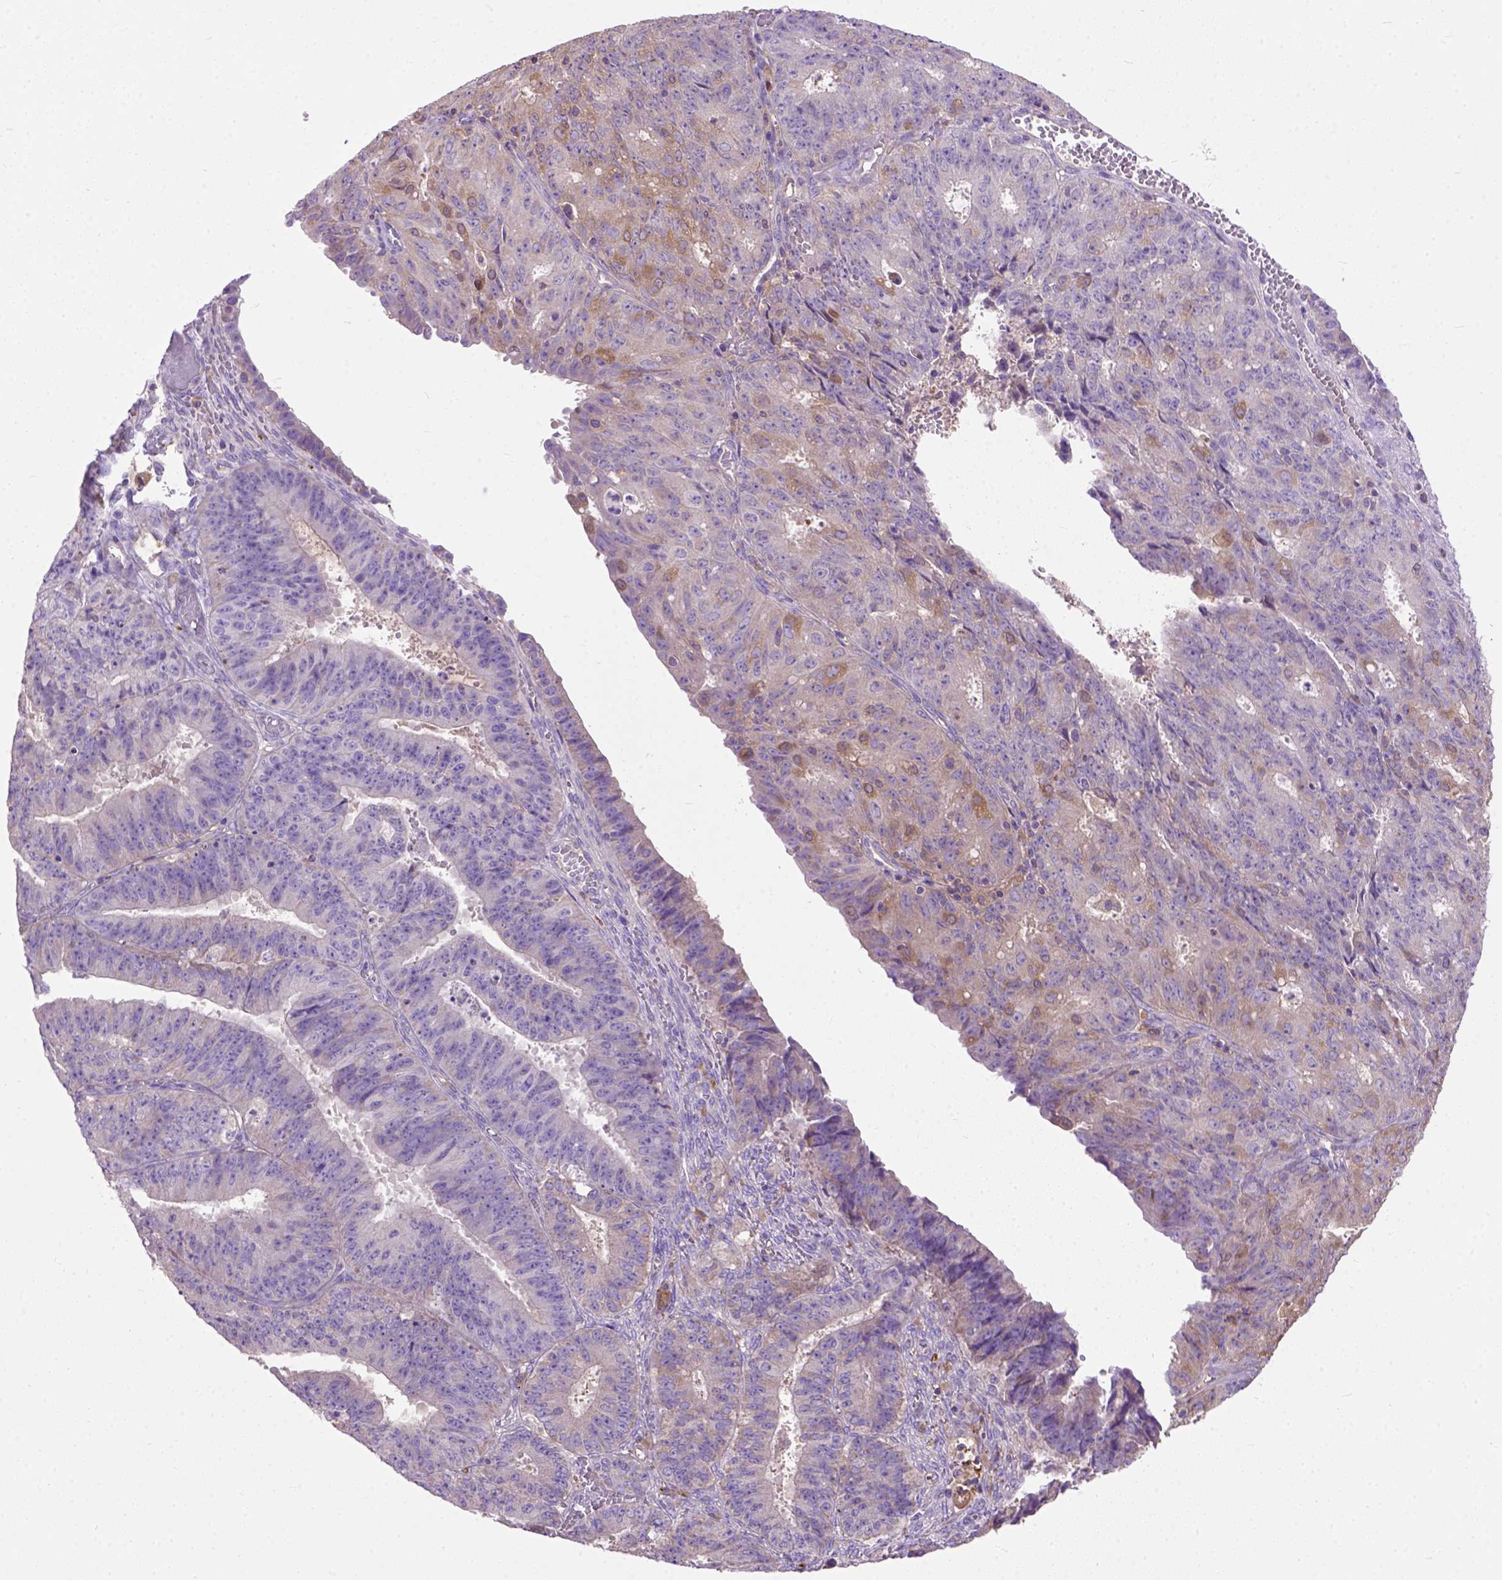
{"staining": {"intensity": "moderate", "quantity": "<25%", "location": "cytoplasmic/membranous"}, "tissue": "ovarian cancer", "cell_type": "Tumor cells", "image_type": "cancer", "snomed": [{"axis": "morphology", "description": "Carcinoma, endometroid"}, {"axis": "topography", "description": "Ovary"}], "caption": "High-power microscopy captured an immunohistochemistry micrograph of ovarian cancer (endometroid carcinoma), revealing moderate cytoplasmic/membranous positivity in about <25% of tumor cells. Nuclei are stained in blue.", "gene": "SEMA4F", "patient": {"sex": "female", "age": 42}}